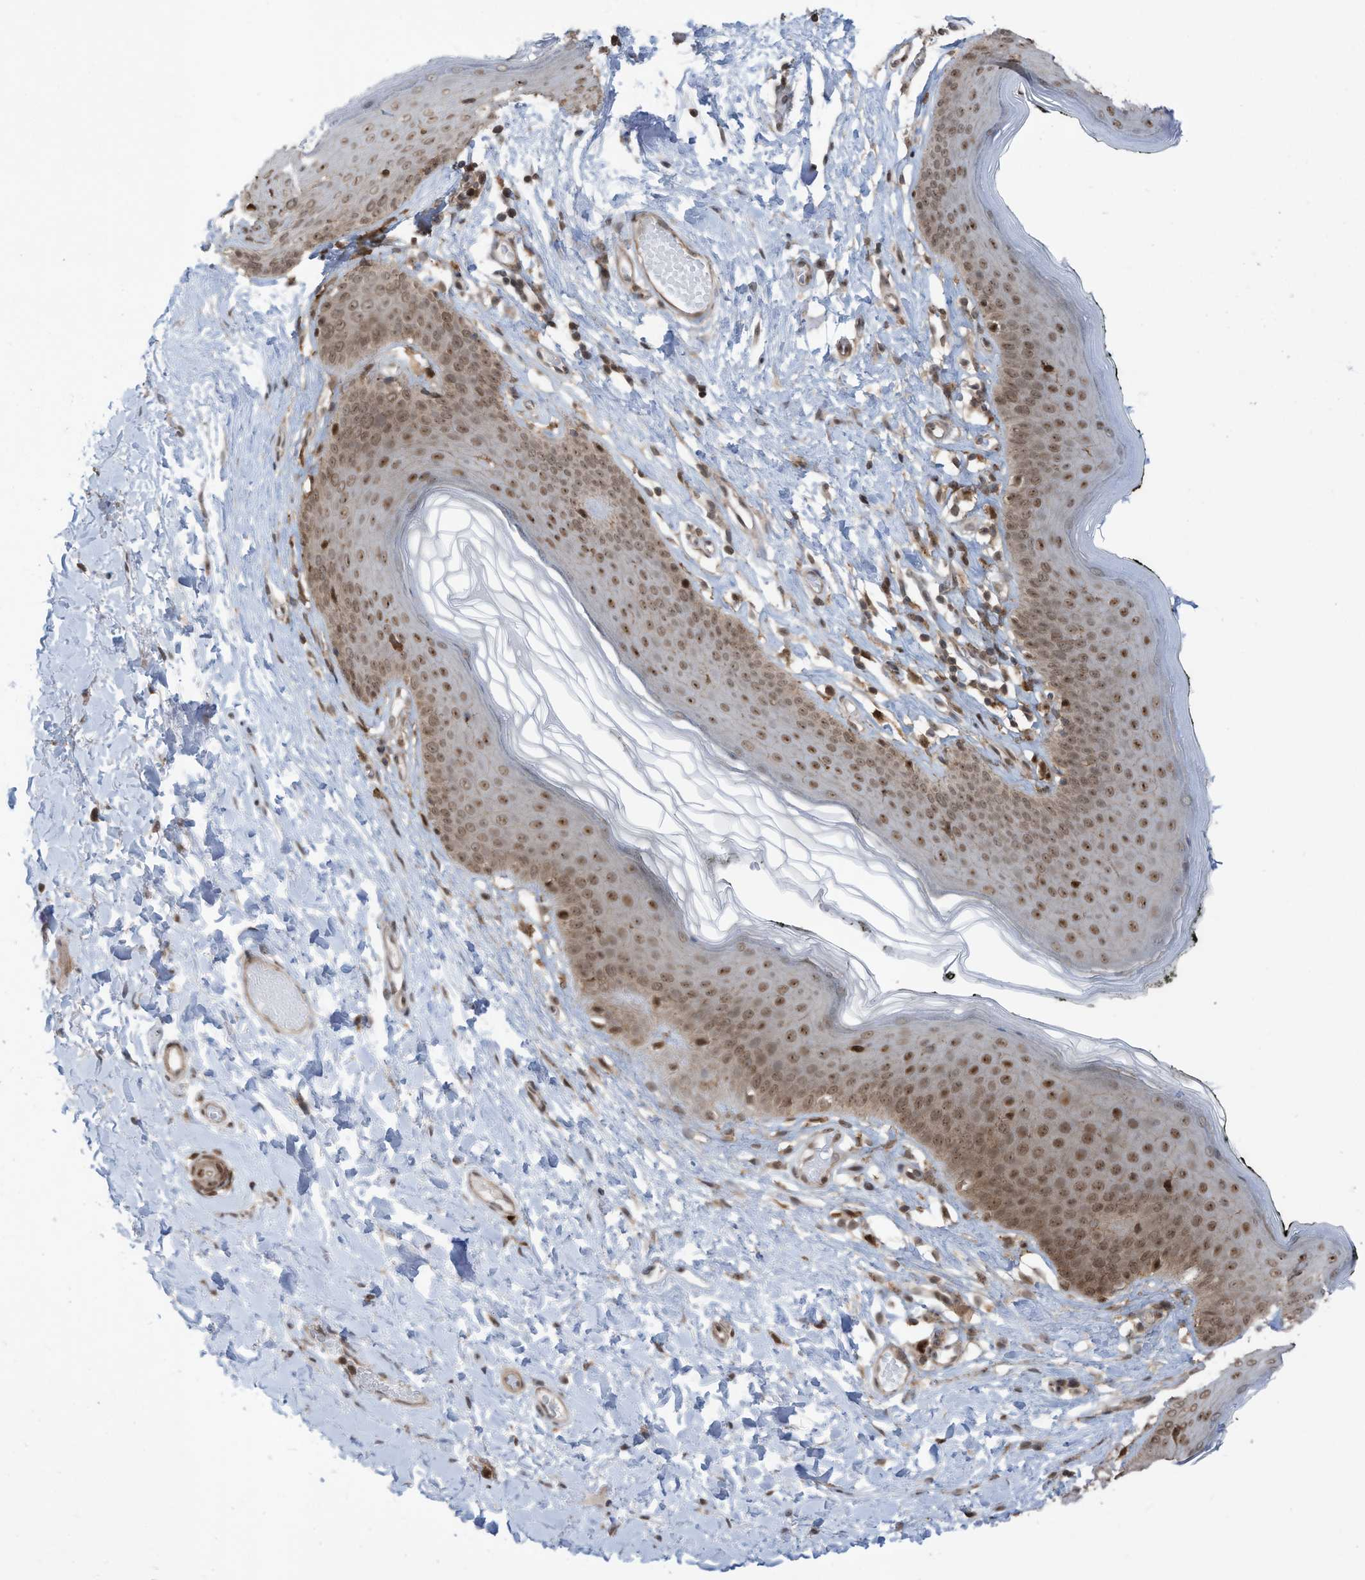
{"staining": {"intensity": "moderate", "quantity": ">75%", "location": "nuclear"}, "tissue": "skin", "cell_type": "Epidermal cells", "image_type": "normal", "snomed": [{"axis": "morphology", "description": "Normal tissue, NOS"}, {"axis": "morphology", "description": "Inflammation, NOS"}, {"axis": "topography", "description": "Vulva"}], "caption": "This micrograph displays immunohistochemistry (IHC) staining of normal skin, with medium moderate nuclear expression in approximately >75% of epidermal cells.", "gene": "REPIN1", "patient": {"sex": "female", "age": 84}}